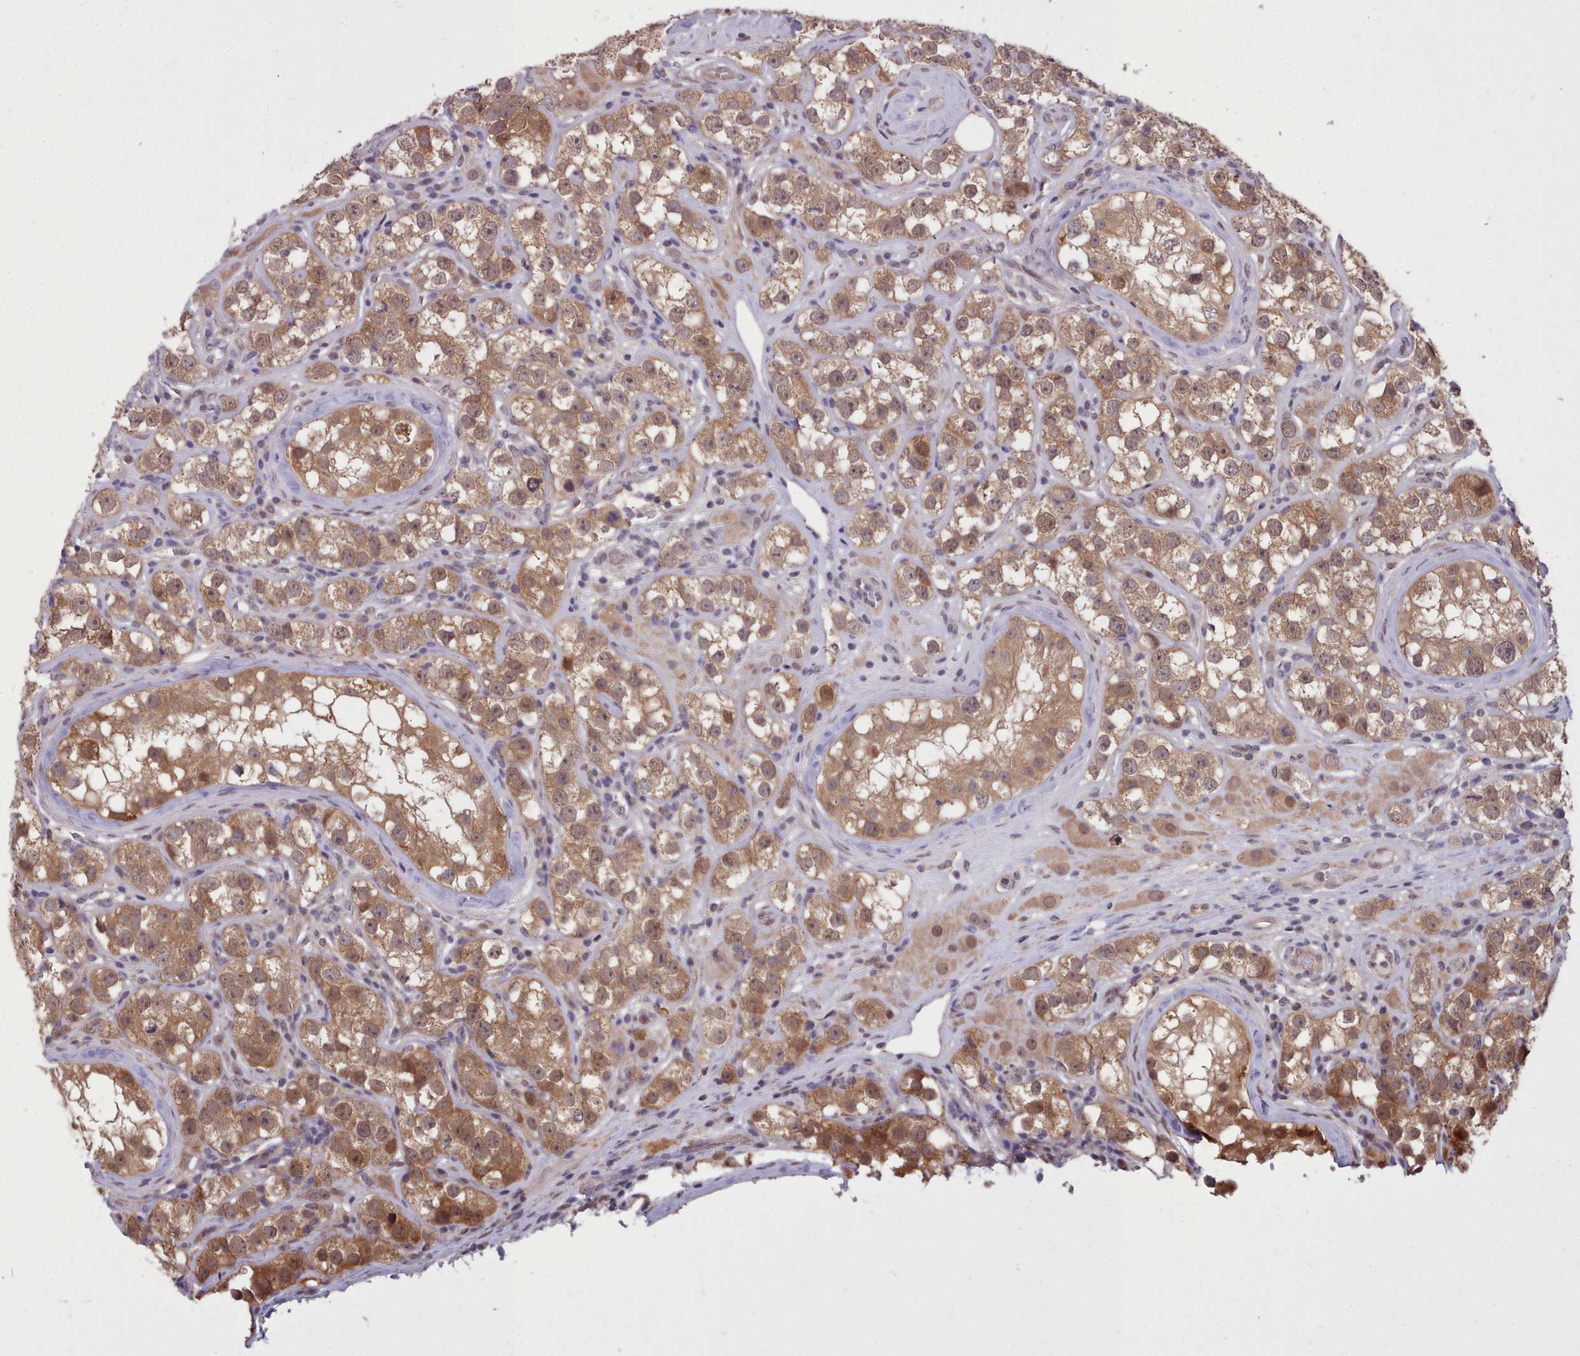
{"staining": {"intensity": "moderate", "quantity": ">75%", "location": "cytoplasmic/membranous"}, "tissue": "testis cancer", "cell_type": "Tumor cells", "image_type": "cancer", "snomed": [{"axis": "morphology", "description": "Seminoma, NOS"}, {"axis": "topography", "description": "Testis"}], "caption": "Tumor cells reveal medium levels of moderate cytoplasmic/membranous expression in about >75% of cells in seminoma (testis).", "gene": "AHCY", "patient": {"sex": "male", "age": 28}}